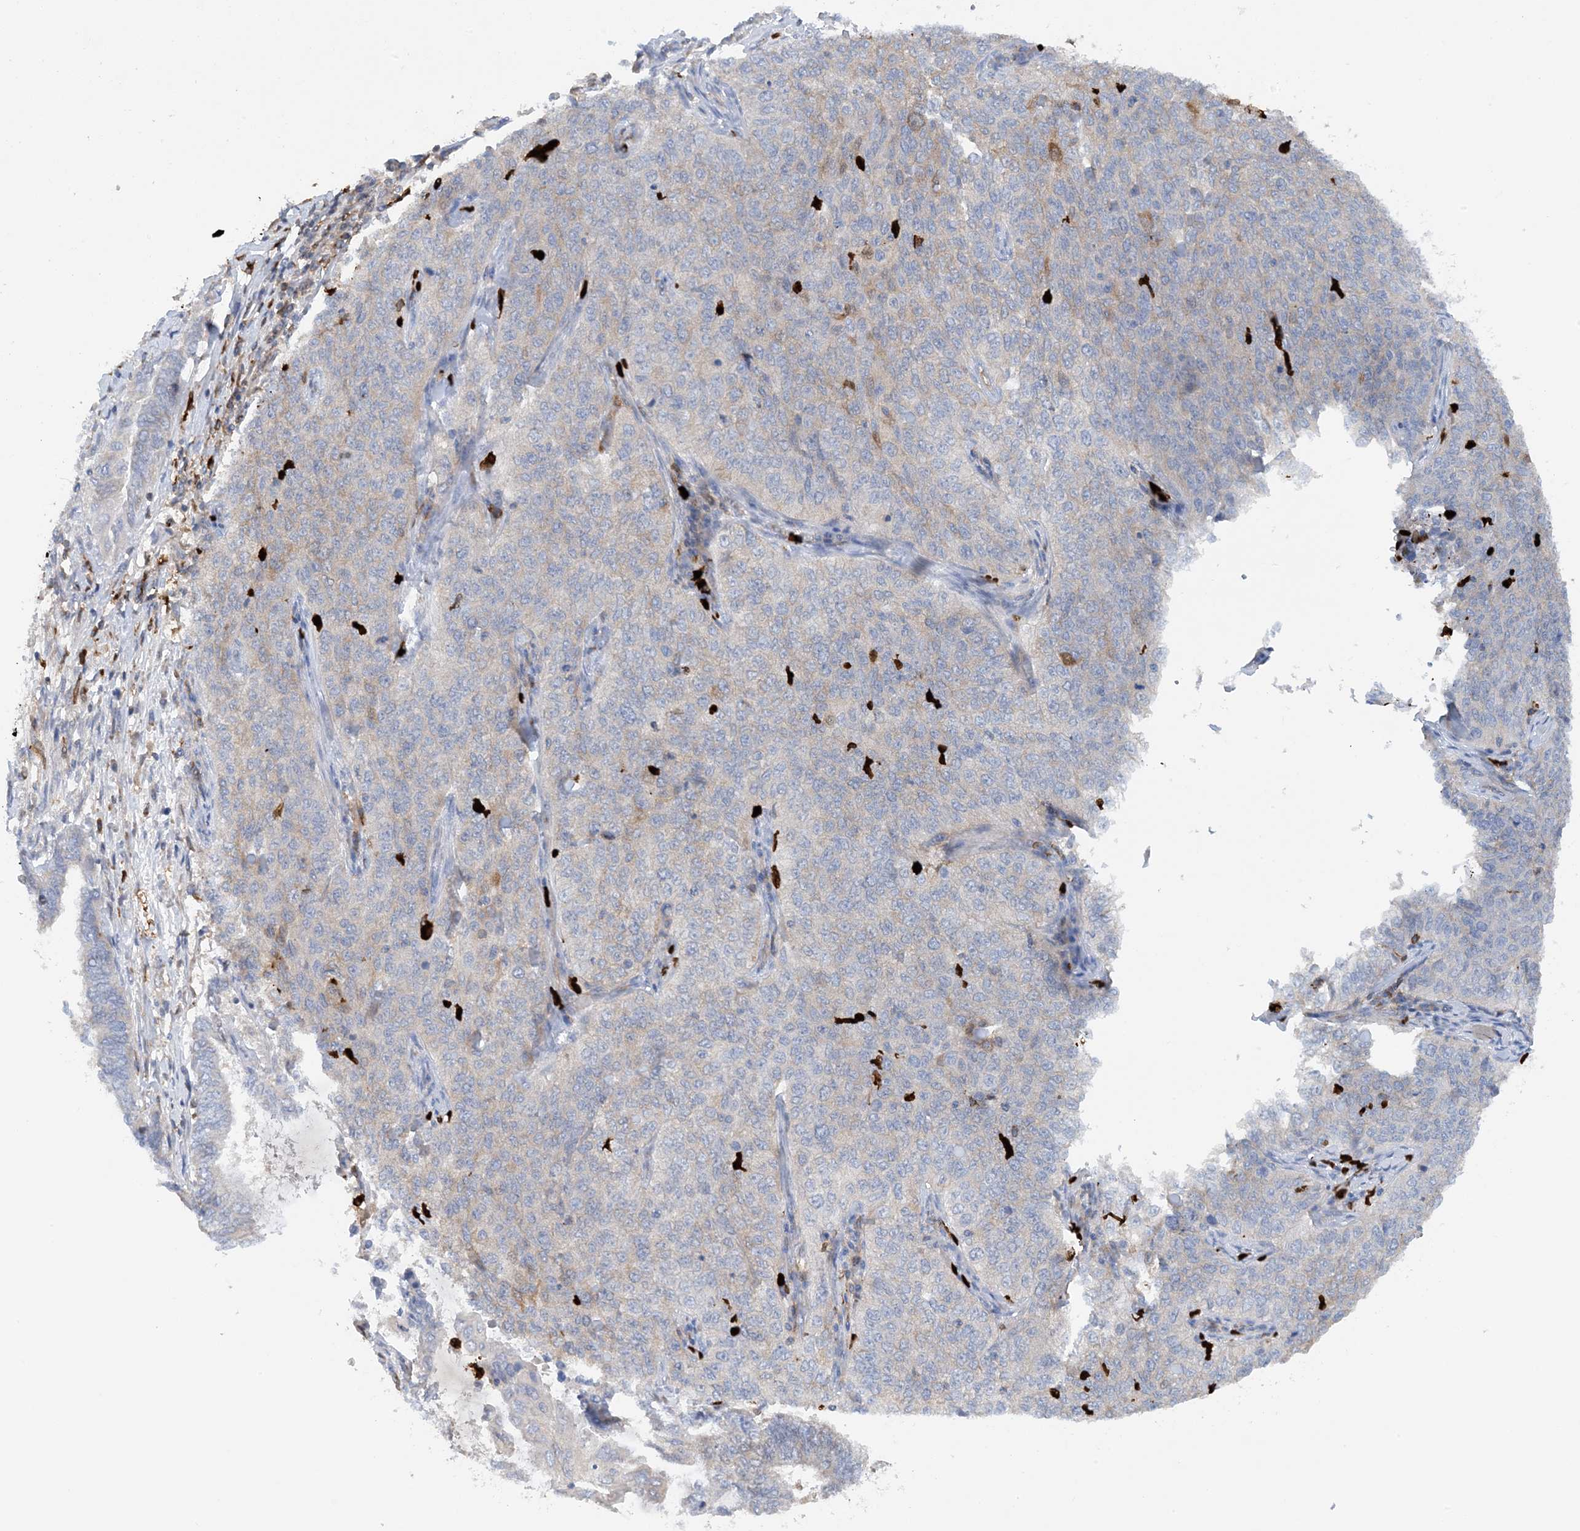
{"staining": {"intensity": "negative", "quantity": "none", "location": "none"}, "tissue": "cervical cancer", "cell_type": "Tumor cells", "image_type": "cancer", "snomed": [{"axis": "morphology", "description": "Squamous cell carcinoma, NOS"}, {"axis": "topography", "description": "Cervix"}], "caption": "Immunohistochemical staining of squamous cell carcinoma (cervical) displays no significant staining in tumor cells.", "gene": "PHACTR2", "patient": {"sex": "female", "age": 35}}